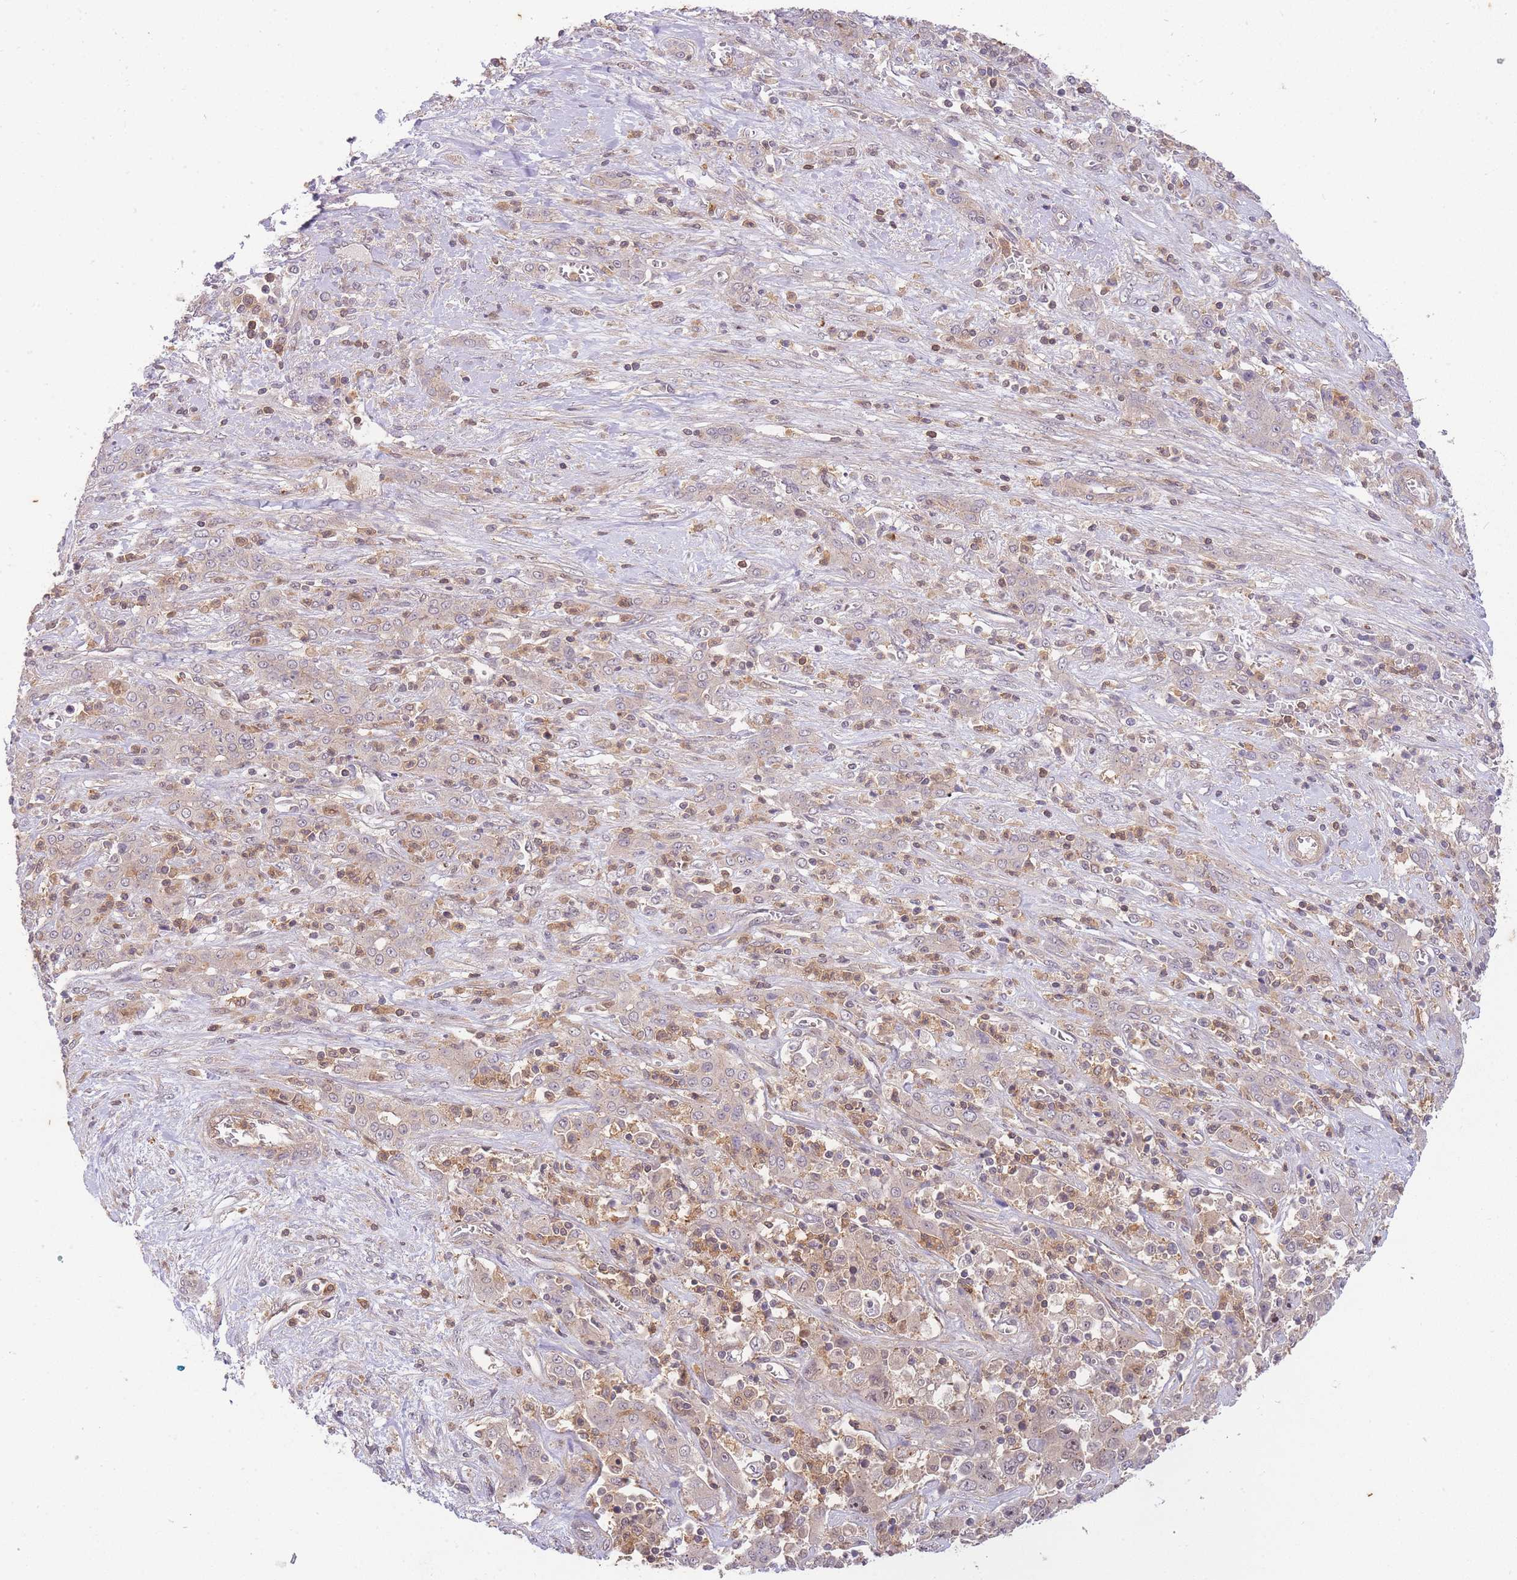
{"staining": {"intensity": "weak", "quantity": "25%-75%", "location": "cytoplasmic/membranous,nuclear"}, "tissue": "liver cancer", "cell_type": "Tumor cells", "image_type": "cancer", "snomed": [{"axis": "morphology", "description": "Cholangiocarcinoma"}, {"axis": "topography", "description": "Liver"}], "caption": "This histopathology image shows liver cancer (cholangiocarcinoma) stained with immunohistochemistry to label a protein in brown. The cytoplasmic/membranous and nuclear of tumor cells show weak positivity for the protein. Nuclei are counter-stained blue.", "gene": "ST8SIA4", "patient": {"sex": "female", "age": 52}}